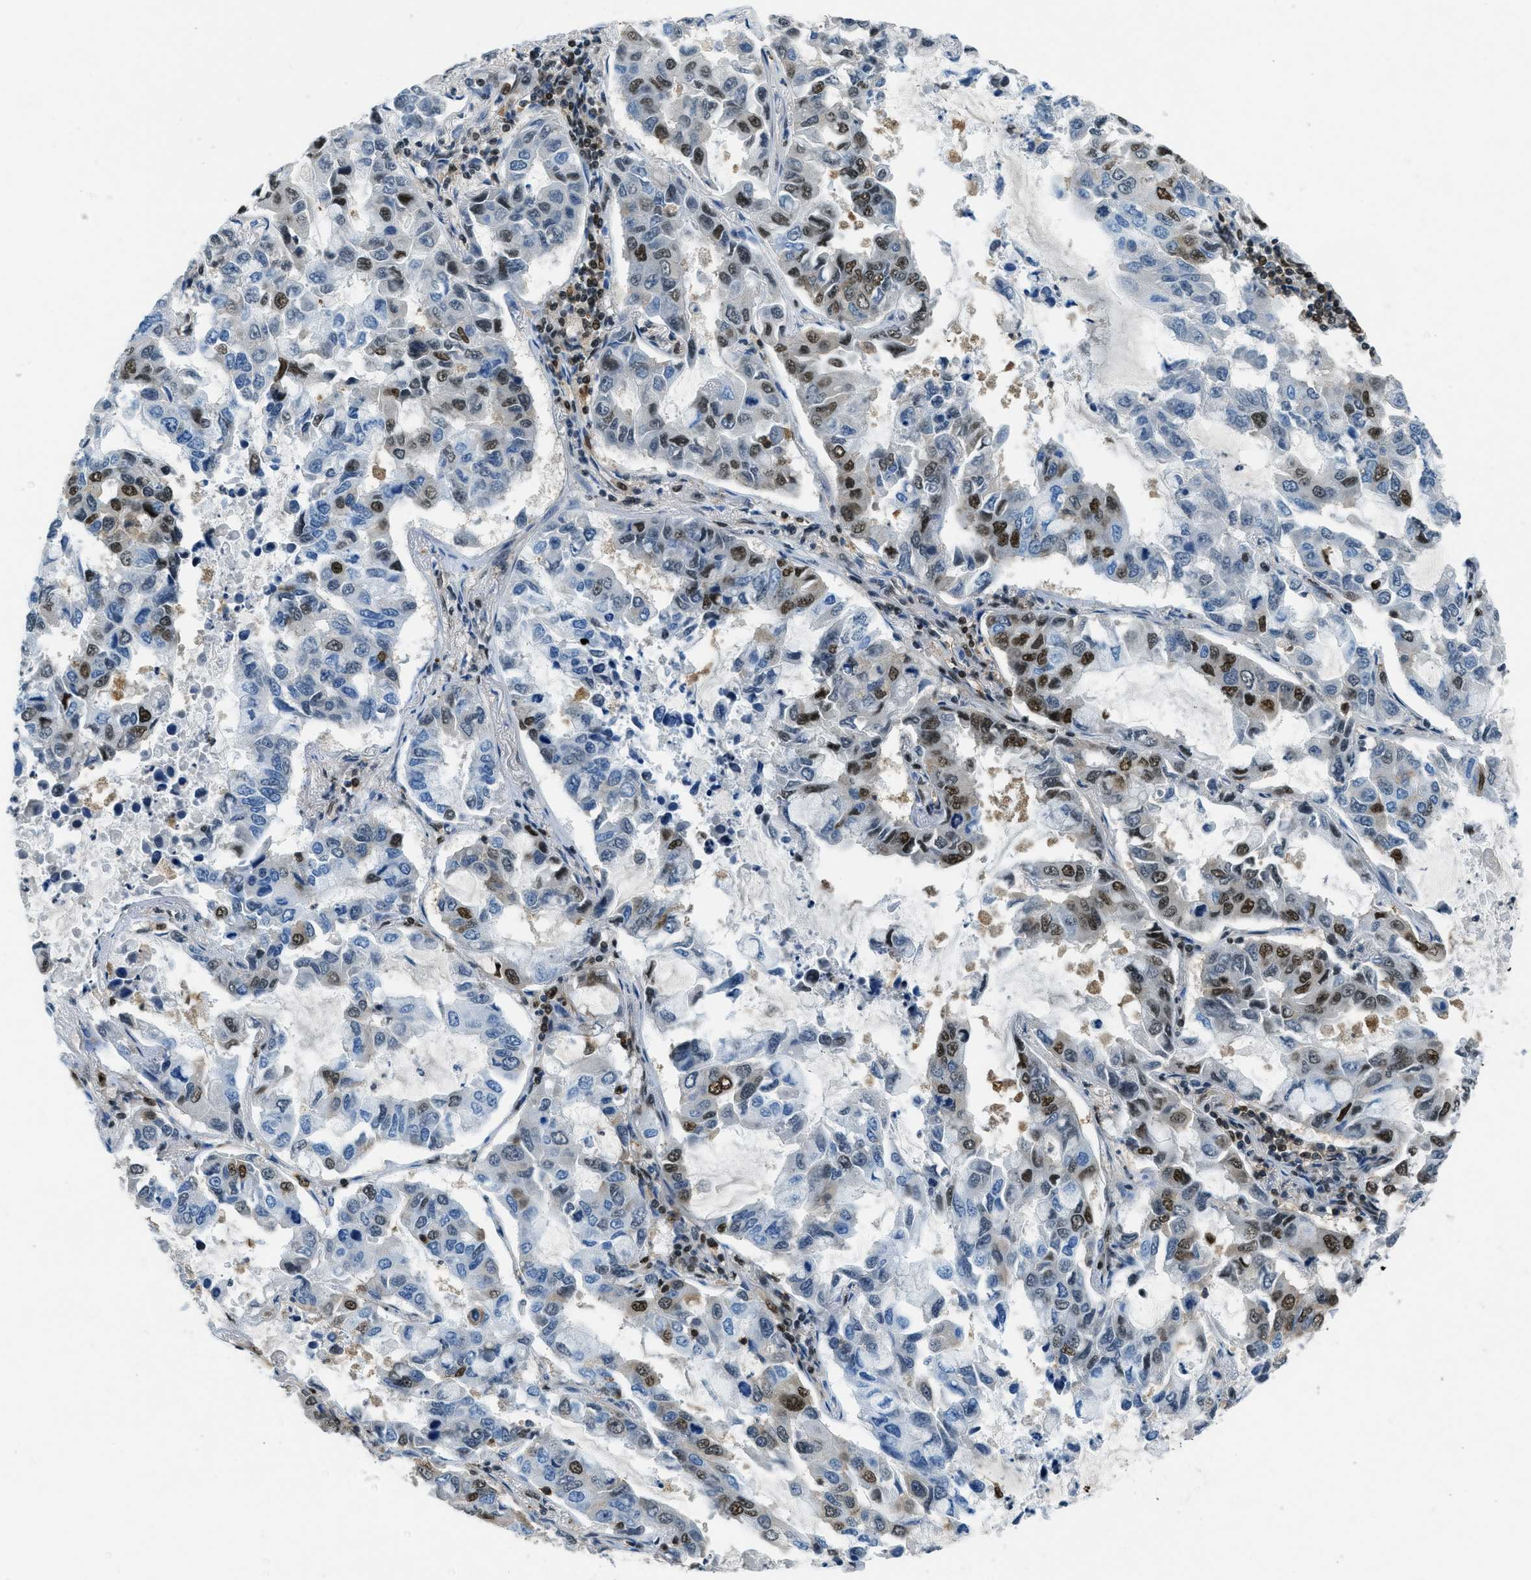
{"staining": {"intensity": "strong", "quantity": "<25%", "location": "nuclear"}, "tissue": "lung cancer", "cell_type": "Tumor cells", "image_type": "cancer", "snomed": [{"axis": "morphology", "description": "Adenocarcinoma, NOS"}, {"axis": "topography", "description": "Lung"}], "caption": "IHC (DAB (3,3'-diaminobenzidine)) staining of lung cancer (adenocarcinoma) reveals strong nuclear protein staining in about <25% of tumor cells.", "gene": "OGFR", "patient": {"sex": "male", "age": 64}}